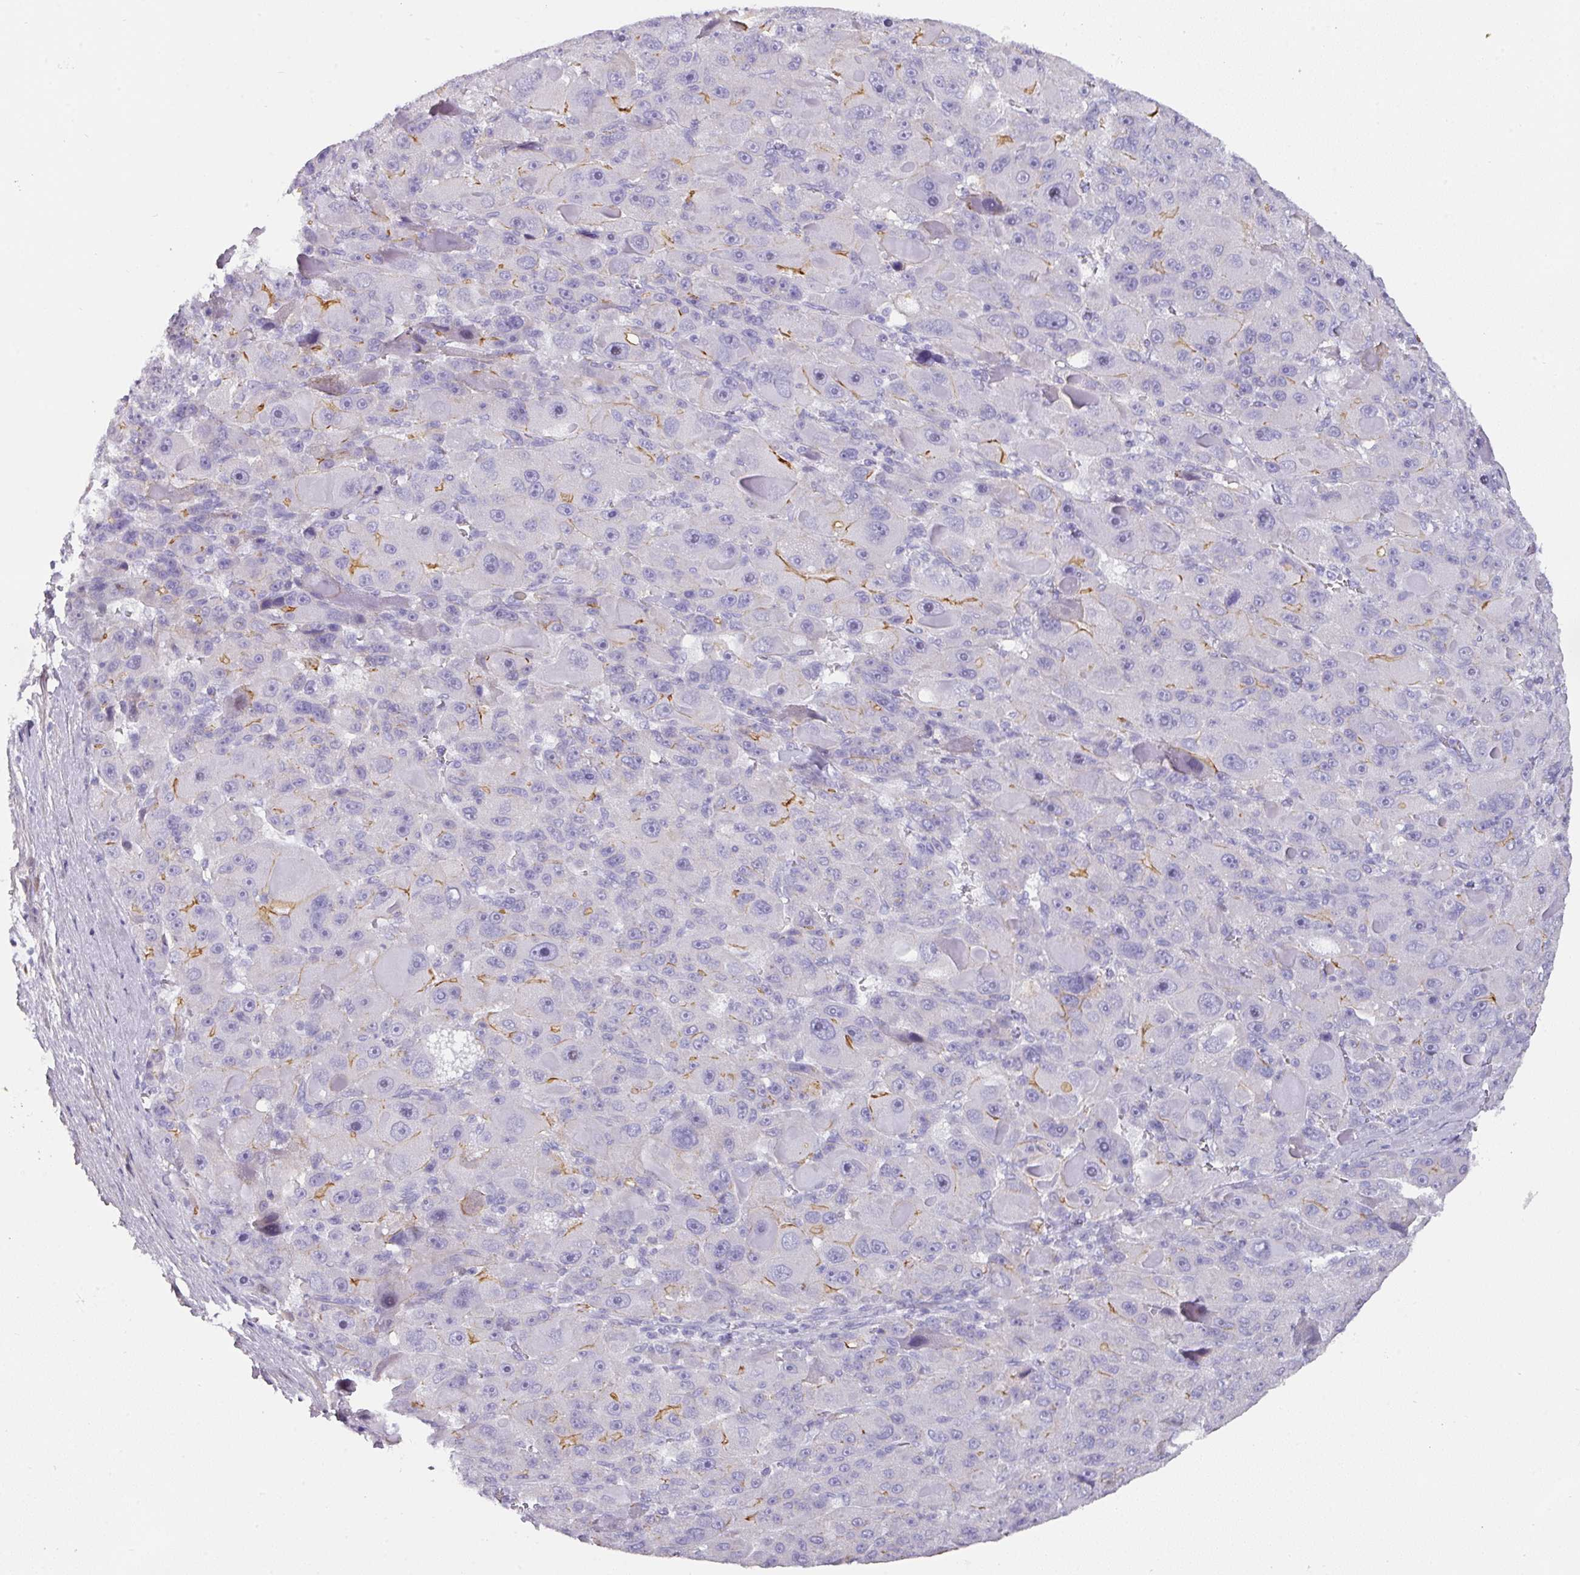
{"staining": {"intensity": "moderate", "quantity": "<25%", "location": "cytoplasmic/membranous"}, "tissue": "liver cancer", "cell_type": "Tumor cells", "image_type": "cancer", "snomed": [{"axis": "morphology", "description": "Carcinoma, Hepatocellular, NOS"}, {"axis": "topography", "description": "Liver"}], "caption": "This is a micrograph of immunohistochemistry staining of liver cancer (hepatocellular carcinoma), which shows moderate staining in the cytoplasmic/membranous of tumor cells.", "gene": "ANKRD29", "patient": {"sex": "male", "age": 76}}